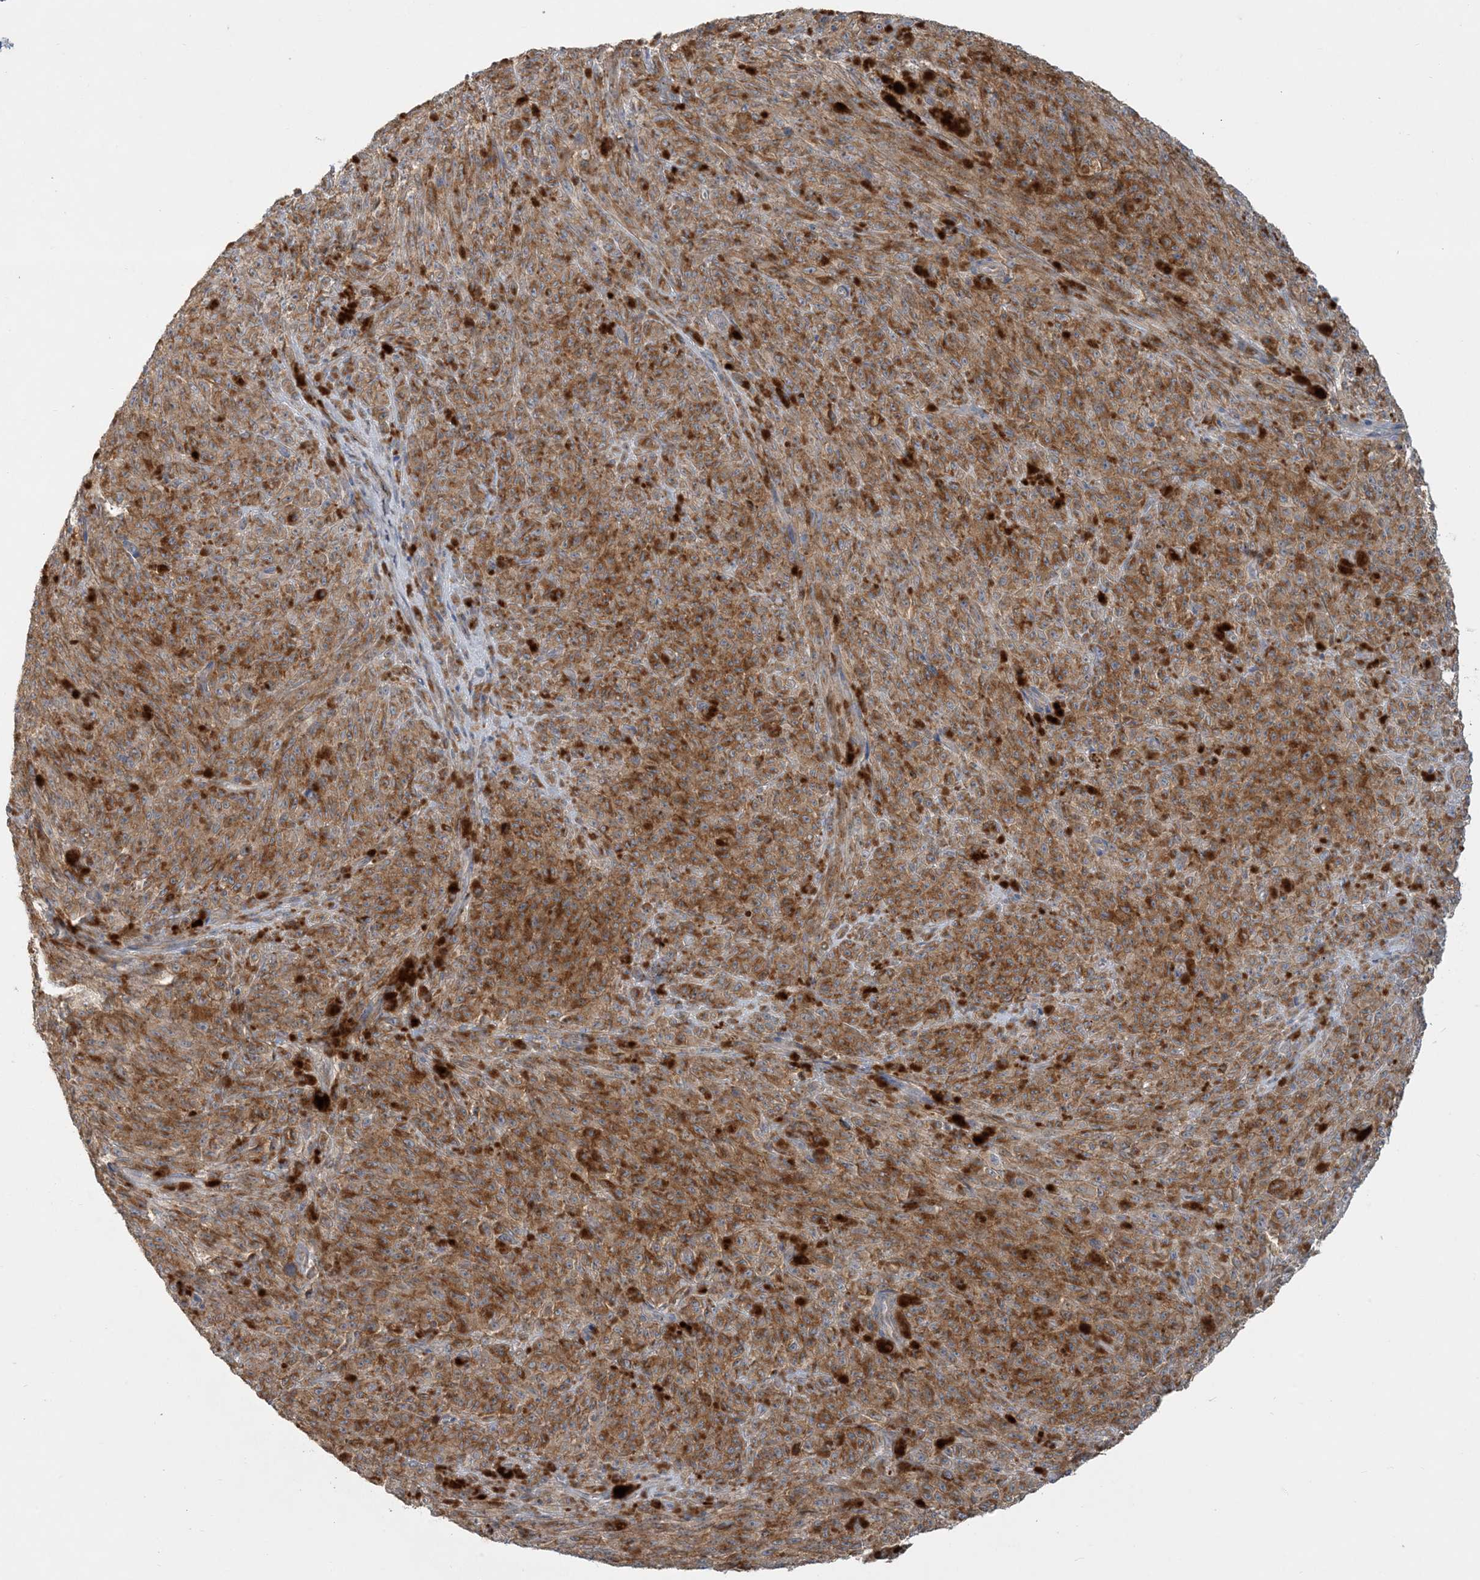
{"staining": {"intensity": "moderate", "quantity": ">75%", "location": "cytoplasmic/membranous"}, "tissue": "melanoma", "cell_type": "Tumor cells", "image_type": "cancer", "snomed": [{"axis": "morphology", "description": "Malignant melanoma, NOS"}, {"axis": "topography", "description": "Skin"}], "caption": "Immunohistochemistry (IHC) histopathology image of melanoma stained for a protein (brown), which shows medium levels of moderate cytoplasmic/membranous expression in approximately >75% of tumor cells.", "gene": "SPPL2A", "patient": {"sex": "female", "age": 82}}